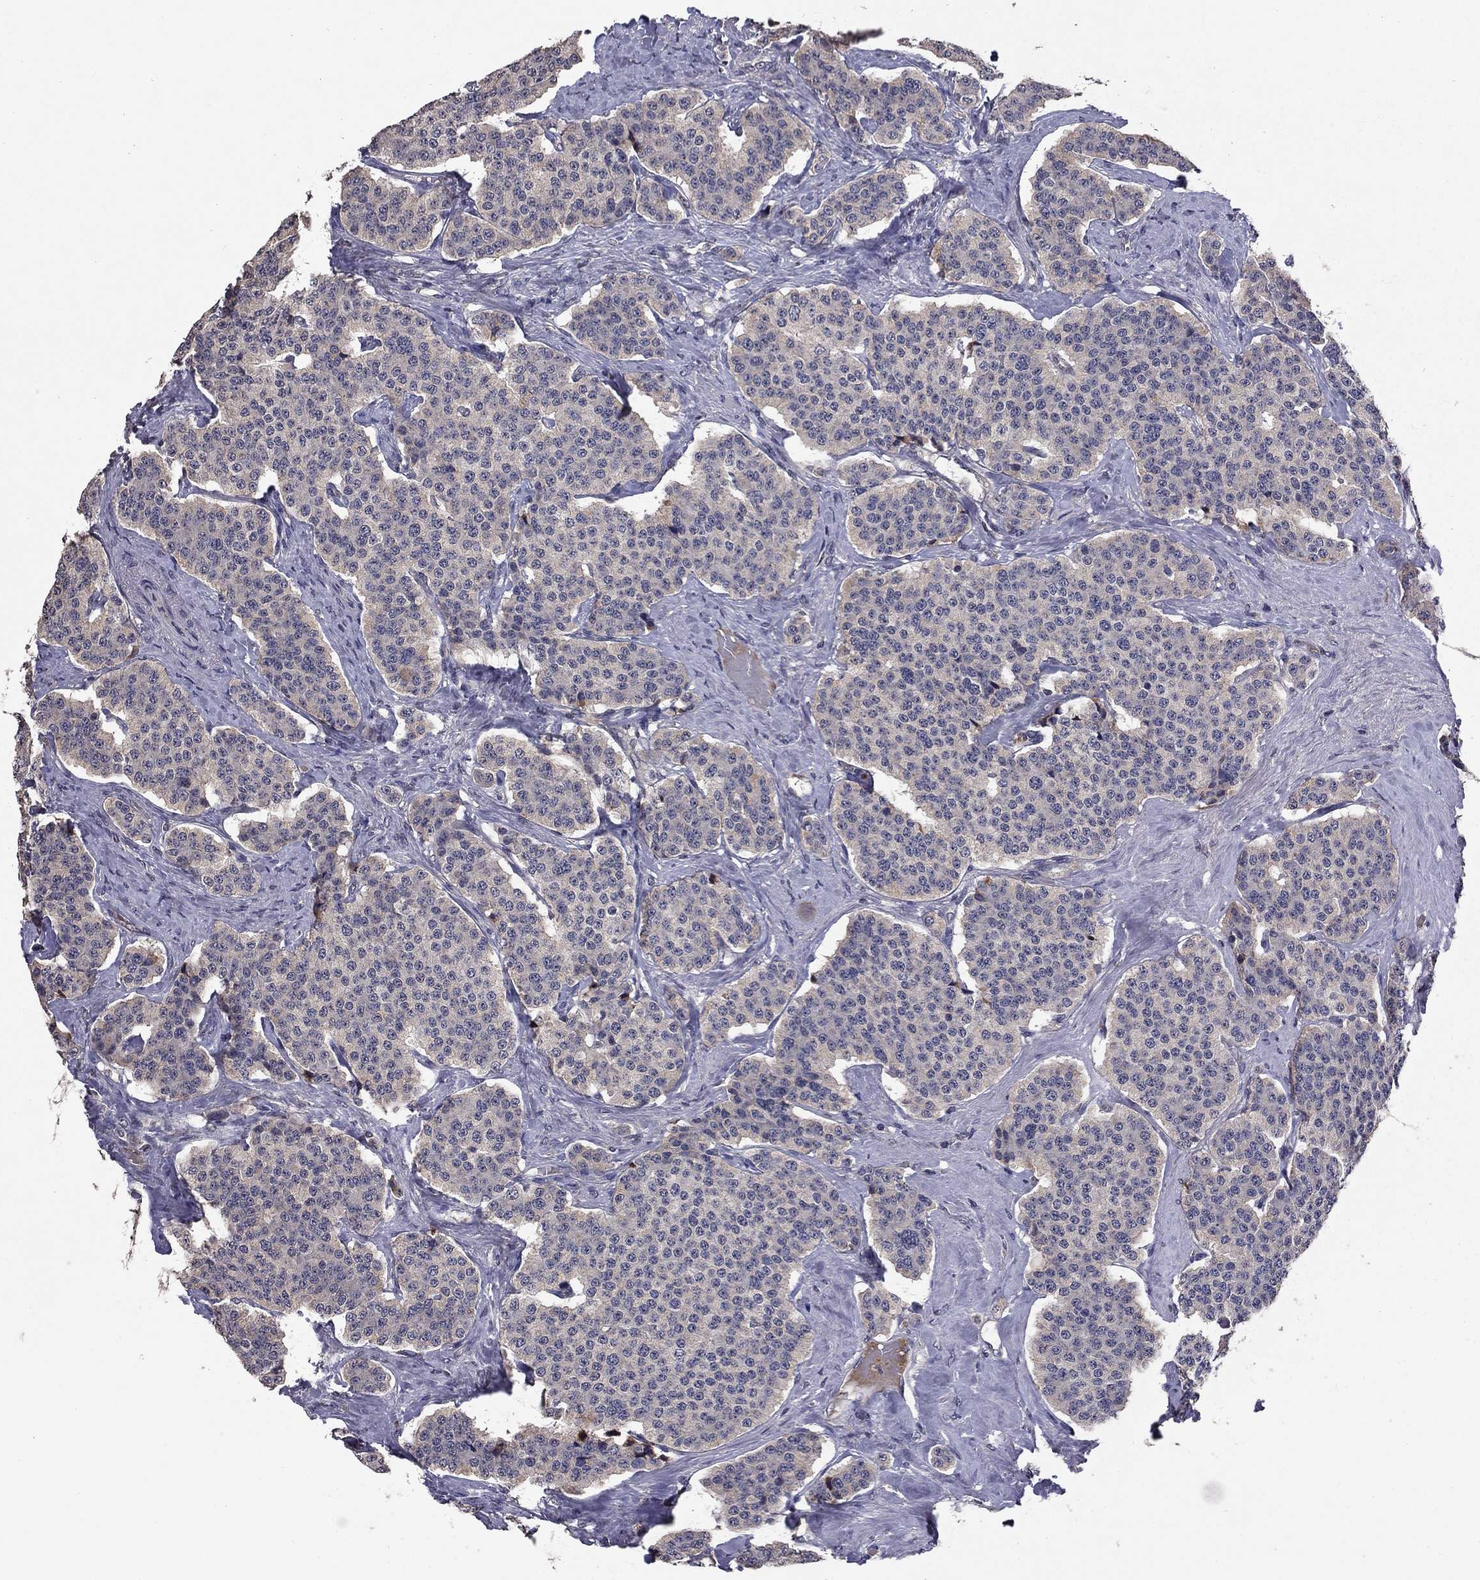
{"staining": {"intensity": "negative", "quantity": "none", "location": "none"}, "tissue": "carcinoid", "cell_type": "Tumor cells", "image_type": "cancer", "snomed": [{"axis": "morphology", "description": "Carcinoid, malignant, NOS"}, {"axis": "topography", "description": "Small intestine"}], "caption": "Immunohistochemistry image of neoplastic tissue: malignant carcinoid stained with DAB shows no significant protein staining in tumor cells.", "gene": "PROS1", "patient": {"sex": "female", "age": 58}}